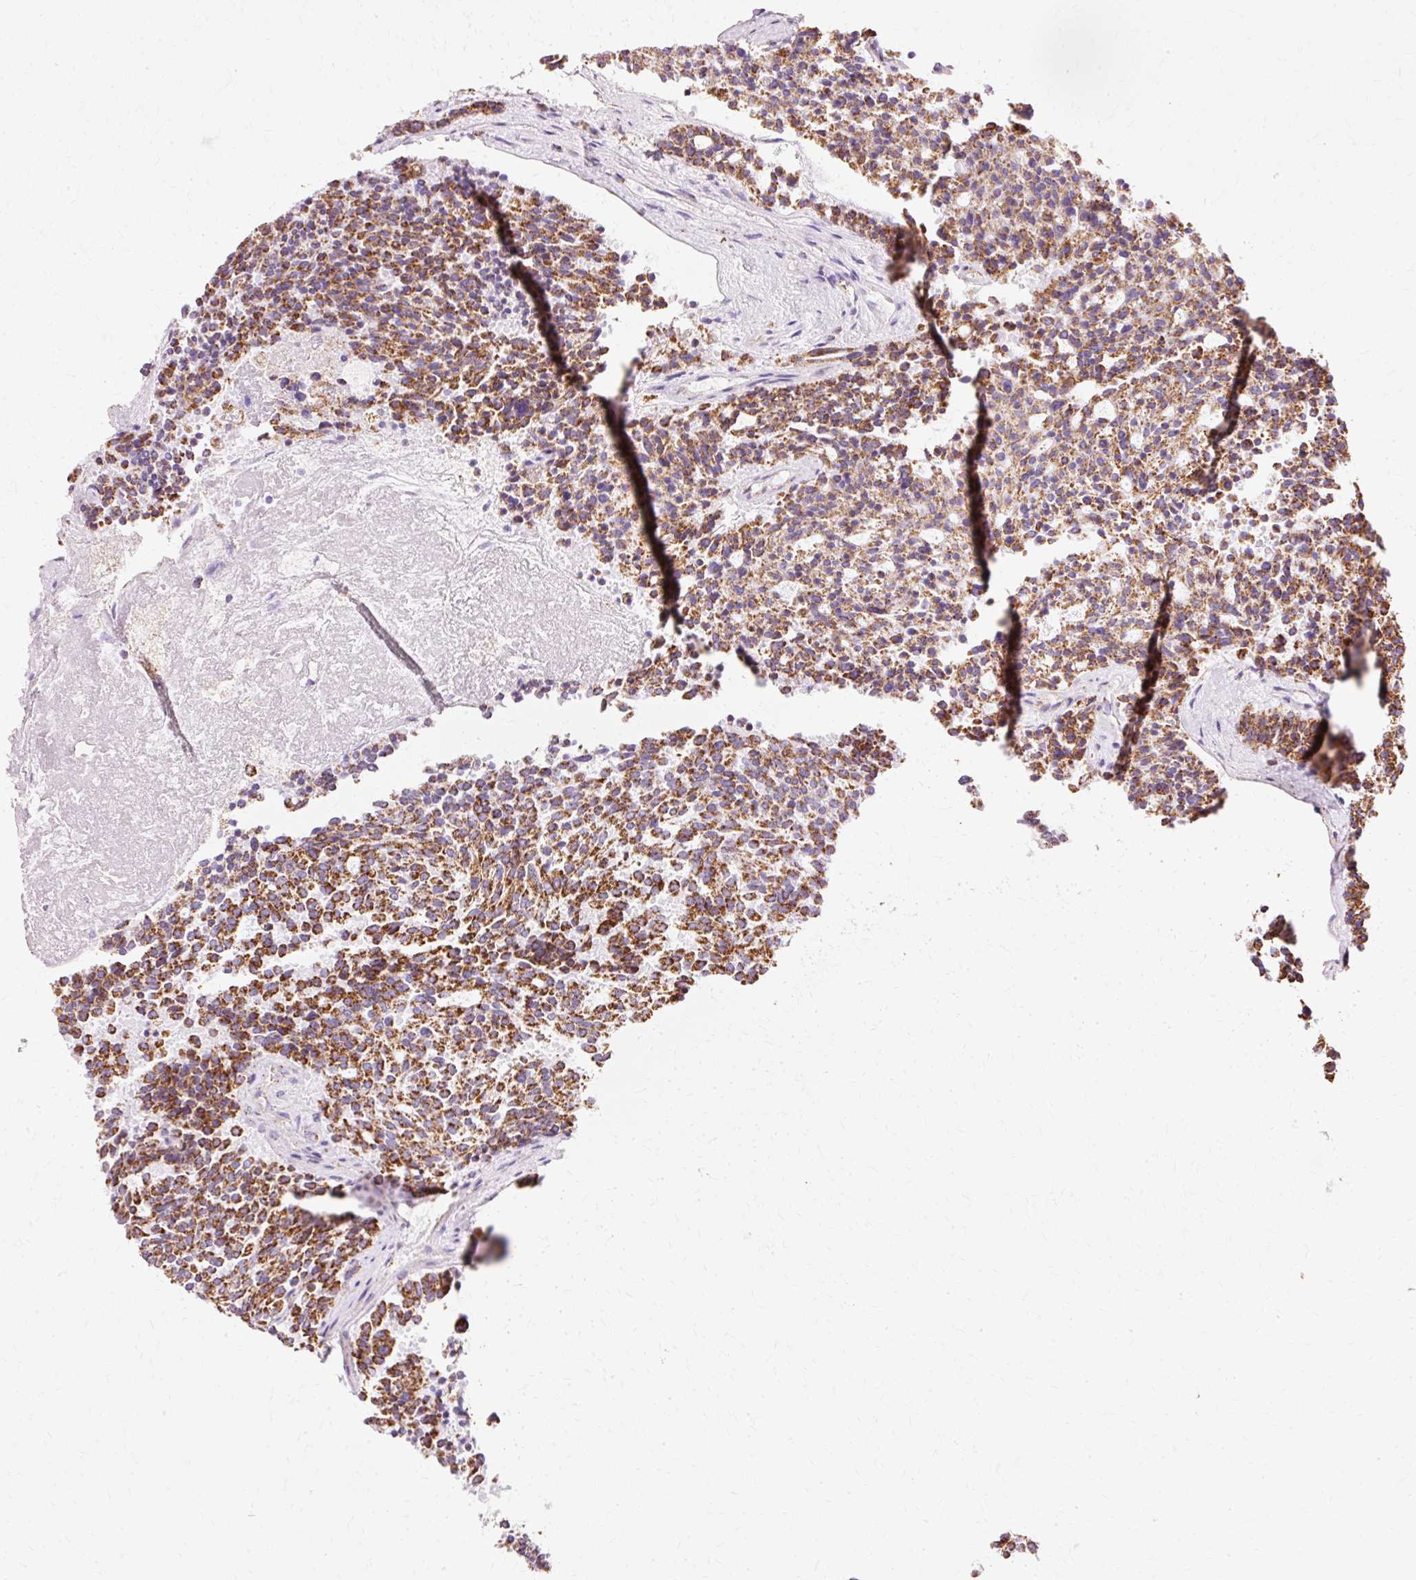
{"staining": {"intensity": "strong", "quantity": ">75%", "location": "cytoplasmic/membranous"}, "tissue": "carcinoid", "cell_type": "Tumor cells", "image_type": "cancer", "snomed": [{"axis": "morphology", "description": "Carcinoid, malignant, NOS"}, {"axis": "topography", "description": "Pancreas"}], "caption": "Malignant carcinoid tissue exhibits strong cytoplasmic/membranous positivity in about >75% of tumor cells", "gene": "ATP5PO", "patient": {"sex": "female", "age": 54}}